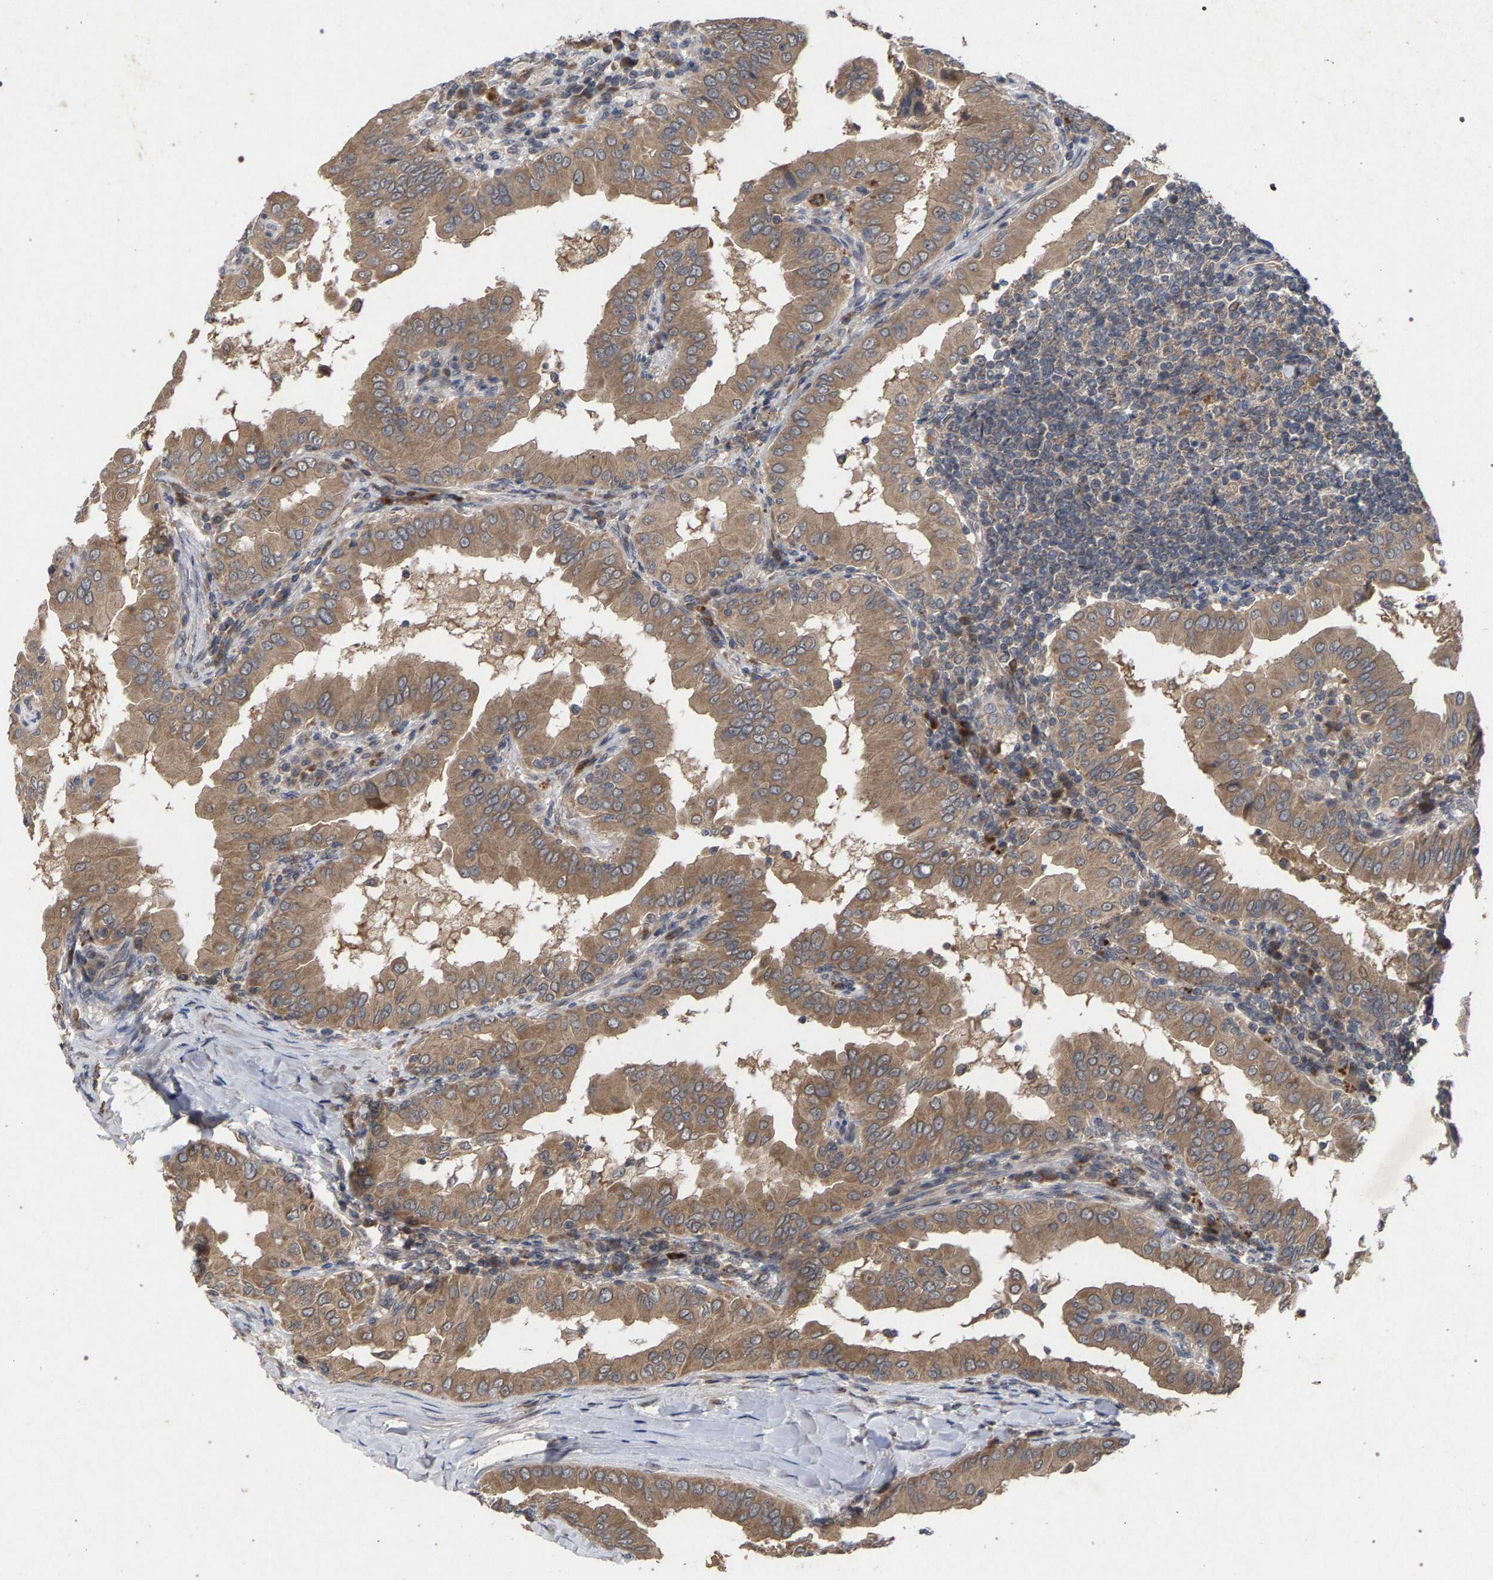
{"staining": {"intensity": "moderate", "quantity": ">75%", "location": "cytoplasmic/membranous"}, "tissue": "thyroid cancer", "cell_type": "Tumor cells", "image_type": "cancer", "snomed": [{"axis": "morphology", "description": "Papillary adenocarcinoma, NOS"}, {"axis": "topography", "description": "Thyroid gland"}], "caption": "Approximately >75% of tumor cells in thyroid papillary adenocarcinoma show moderate cytoplasmic/membranous protein positivity as visualized by brown immunohistochemical staining.", "gene": "SLC4A4", "patient": {"sex": "male", "age": 33}}